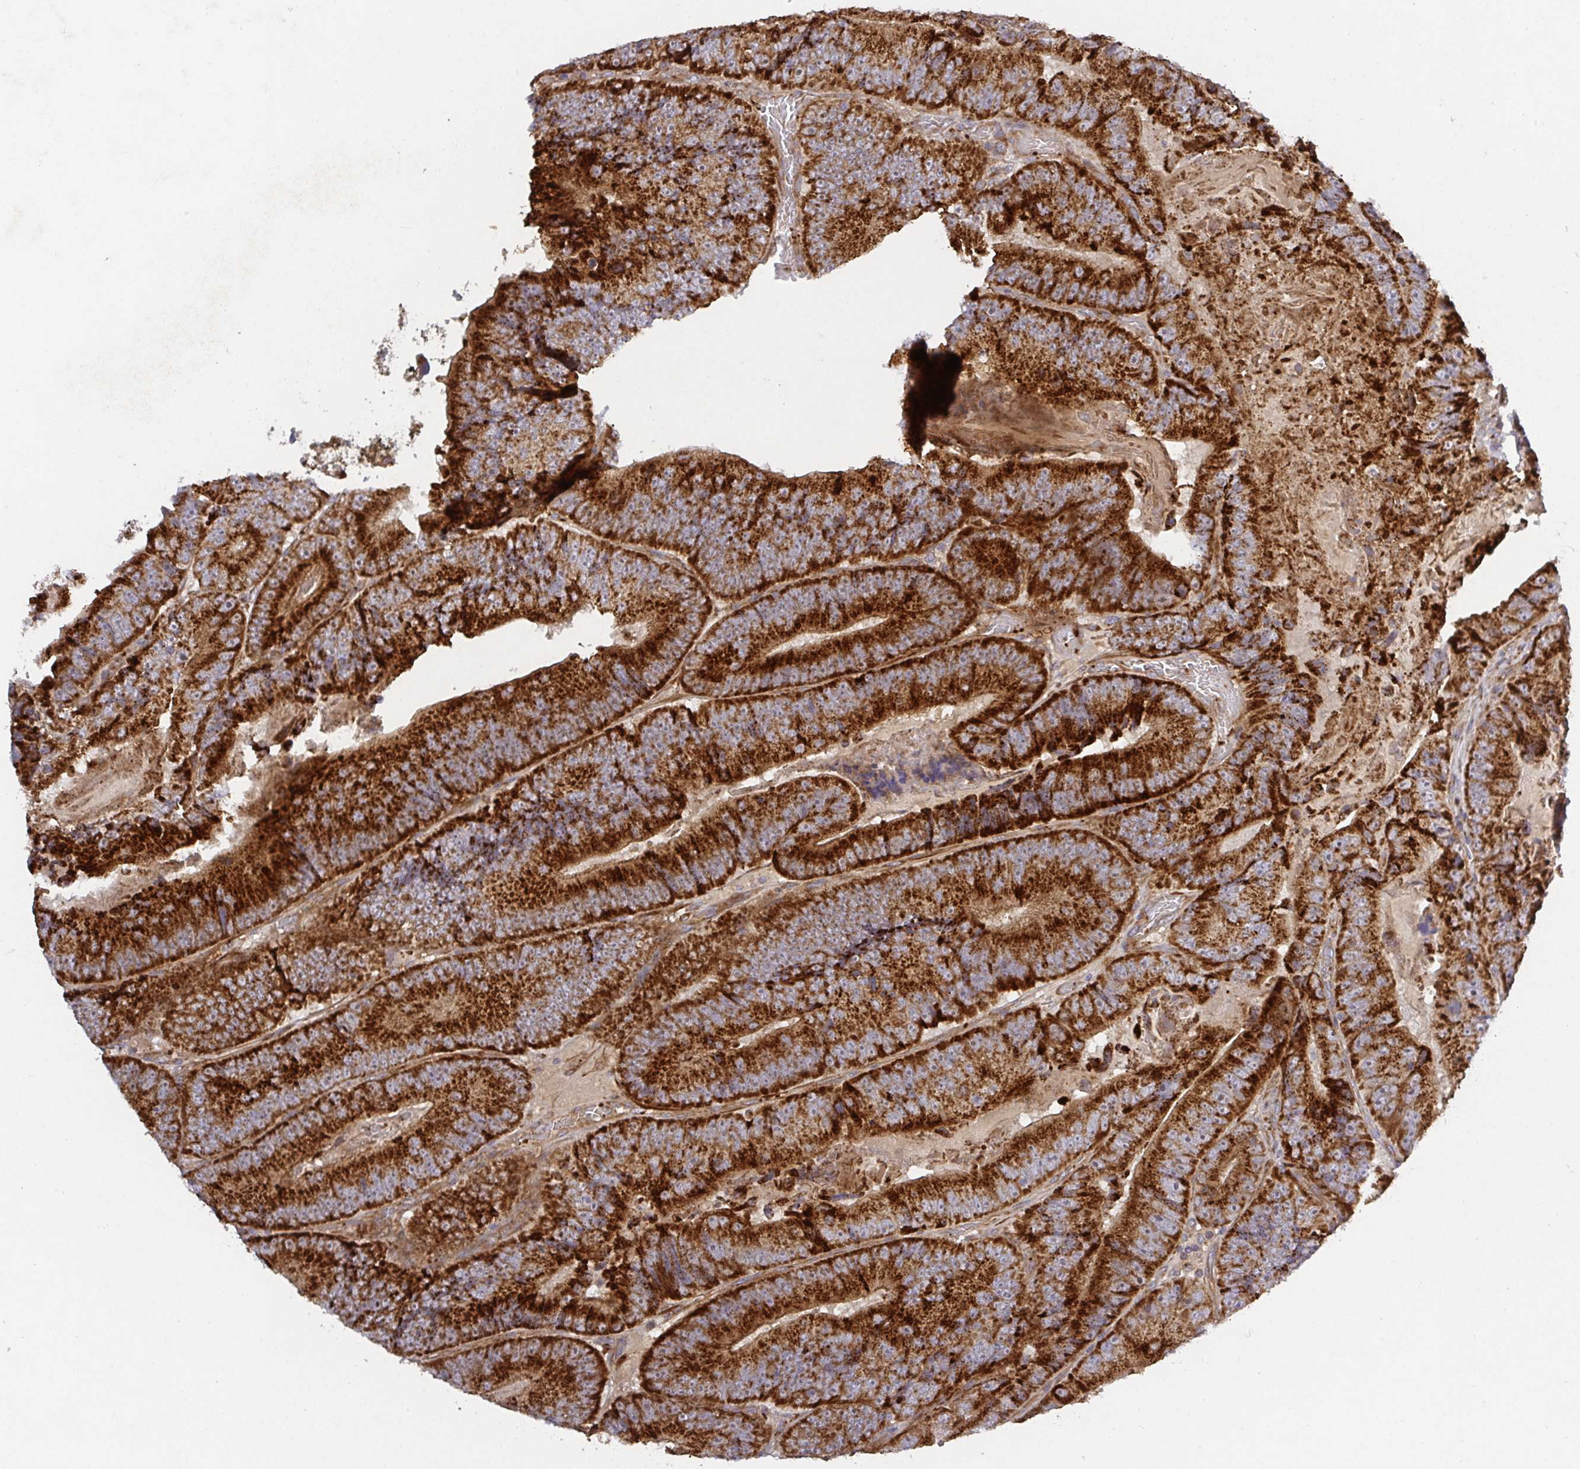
{"staining": {"intensity": "strong", "quantity": ">75%", "location": "cytoplasmic/membranous"}, "tissue": "colorectal cancer", "cell_type": "Tumor cells", "image_type": "cancer", "snomed": [{"axis": "morphology", "description": "Adenocarcinoma, NOS"}, {"axis": "topography", "description": "Colon"}], "caption": "There is high levels of strong cytoplasmic/membranous expression in tumor cells of colorectal cancer, as demonstrated by immunohistochemical staining (brown color).", "gene": "TM9SF4", "patient": {"sex": "female", "age": 86}}